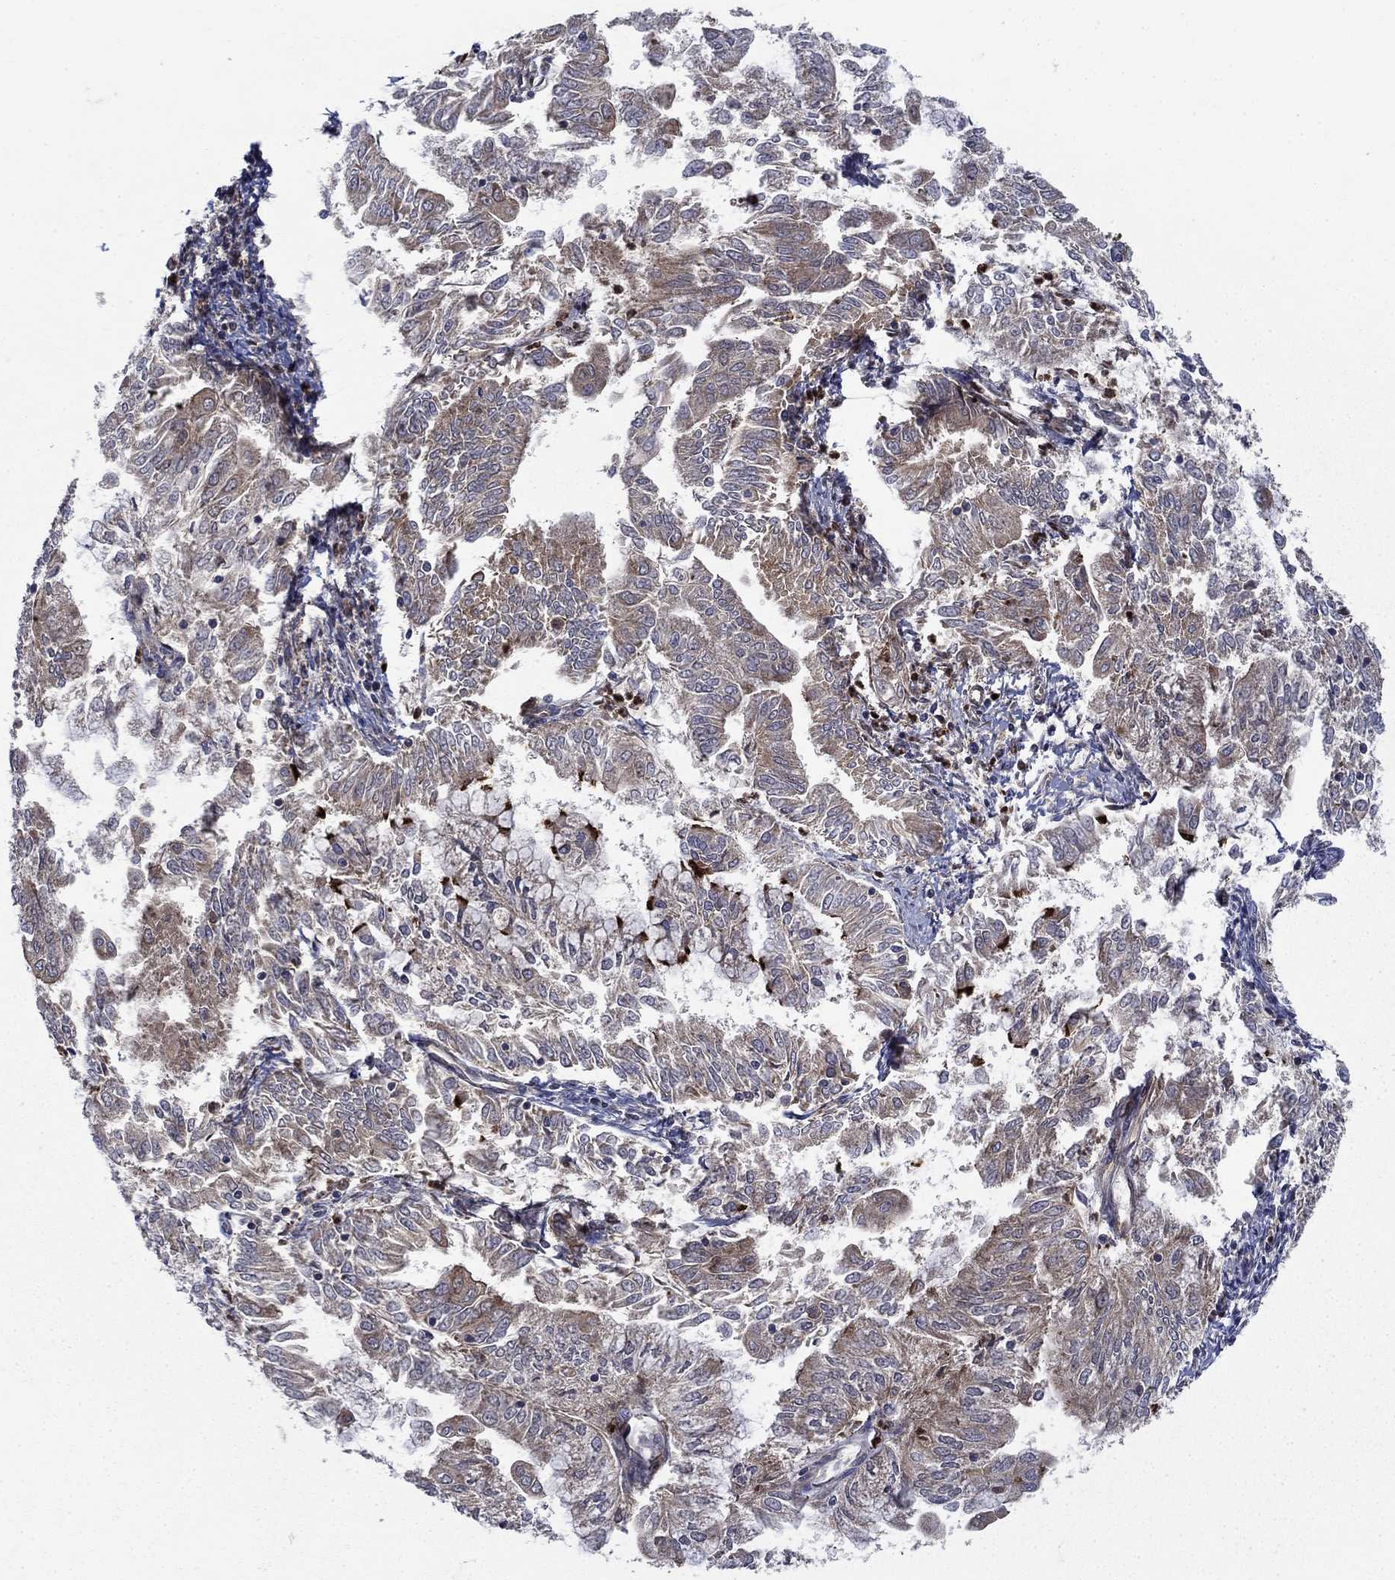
{"staining": {"intensity": "strong", "quantity": "<25%", "location": "cytoplasmic/membranous"}, "tissue": "endometrial cancer", "cell_type": "Tumor cells", "image_type": "cancer", "snomed": [{"axis": "morphology", "description": "Adenocarcinoma, NOS"}, {"axis": "topography", "description": "Endometrium"}], "caption": "High-power microscopy captured an immunohistochemistry (IHC) photomicrograph of endometrial adenocarcinoma, revealing strong cytoplasmic/membranous staining in approximately <25% of tumor cells.", "gene": "RNF19B", "patient": {"sex": "female", "age": 56}}